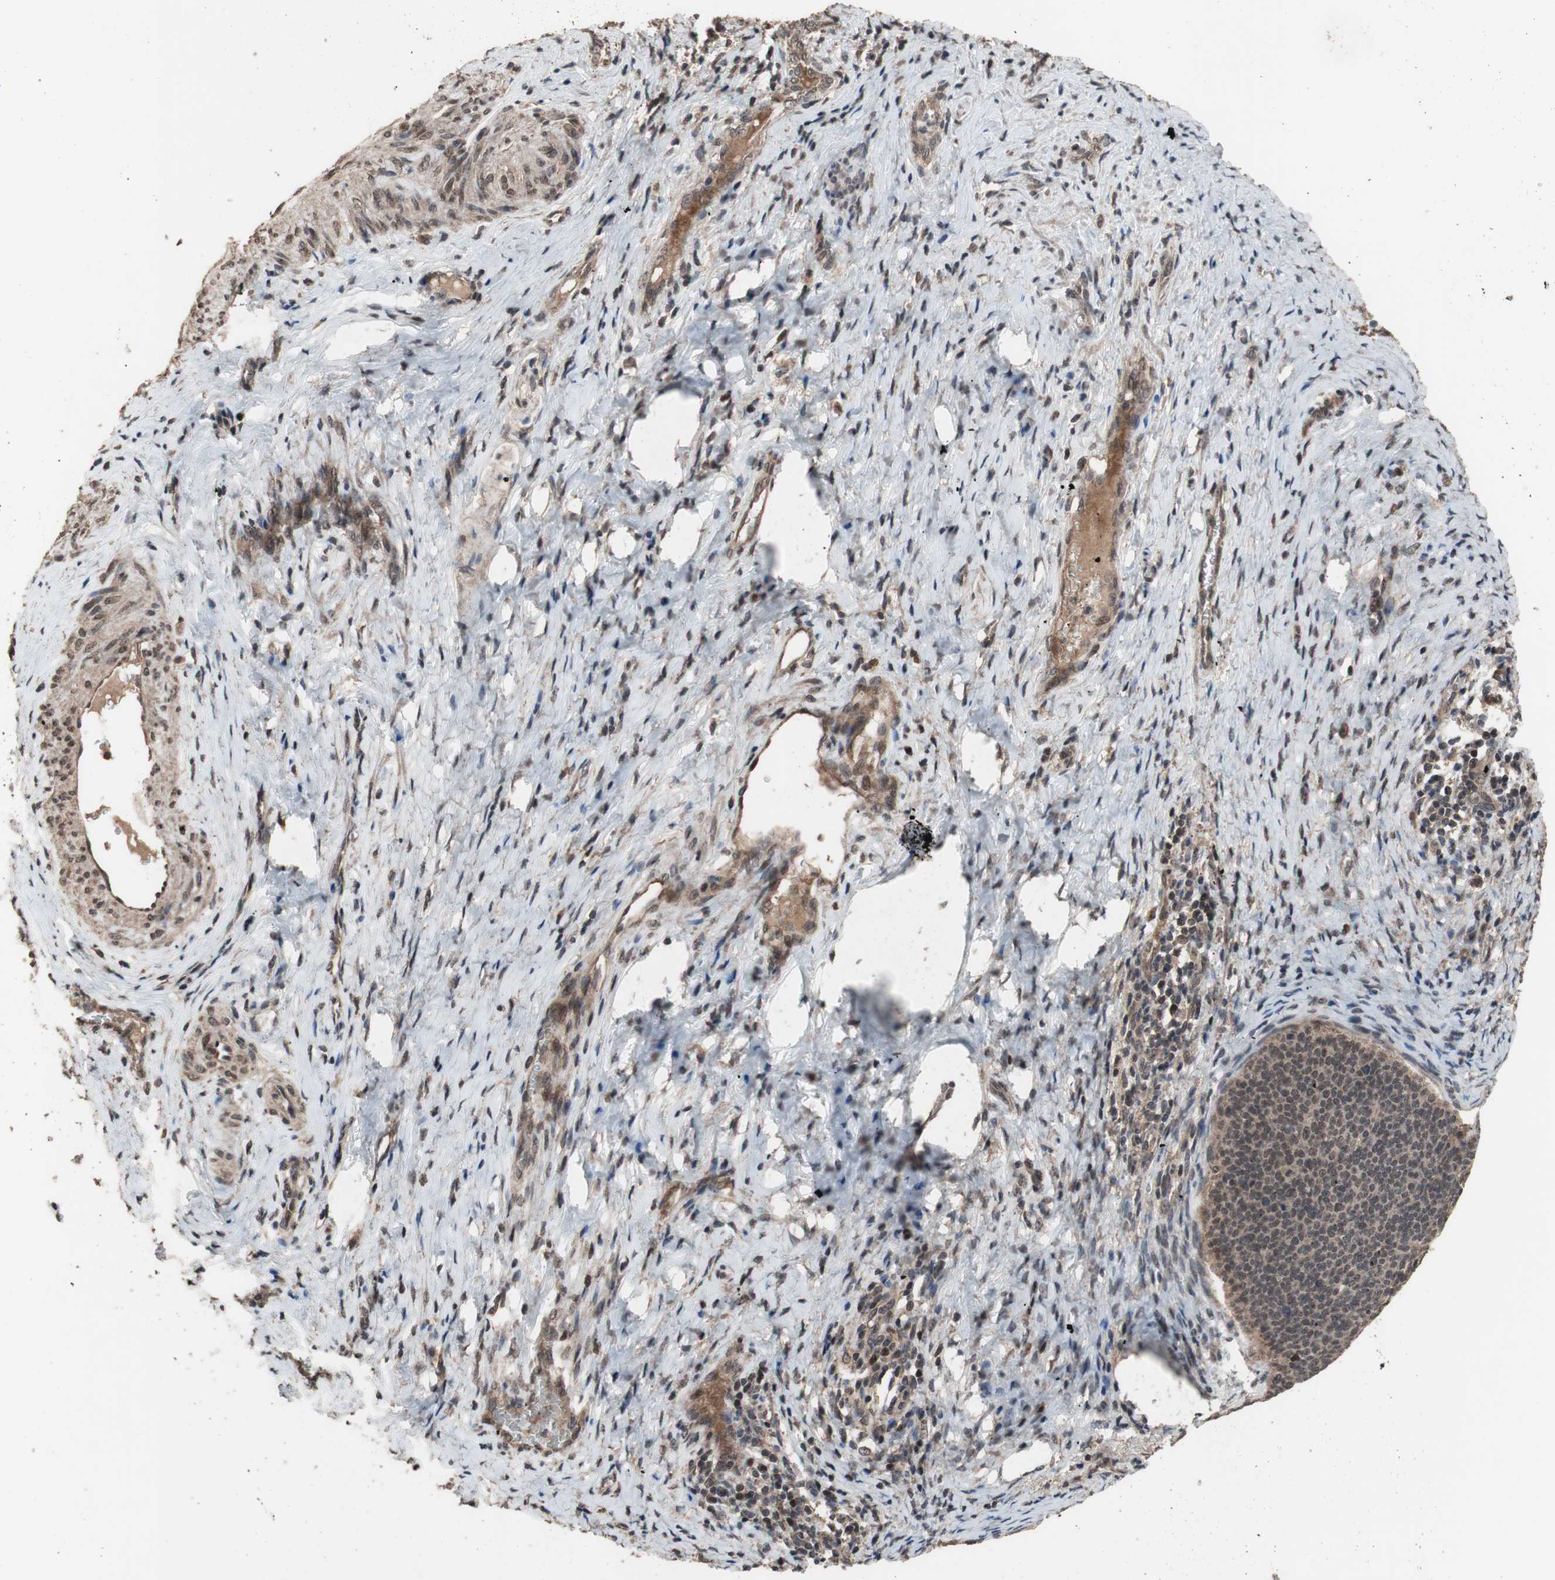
{"staining": {"intensity": "weak", "quantity": ">75%", "location": "cytoplasmic/membranous"}, "tissue": "cervical cancer", "cell_type": "Tumor cells", "image_type": "cancer", "snomed": [{"axis": "morphology", "description": "Squamous cell carcinoma, NOS"}, {"axis": "topography", "description": "Cervix"}], "caption": "An image of human cervical cancer stained for a protein displays weak cytoplasmic/membranous brown staining in tumor cells.", "gene": "KANSL1", "patient": {"sex": "female", "age": 33}}